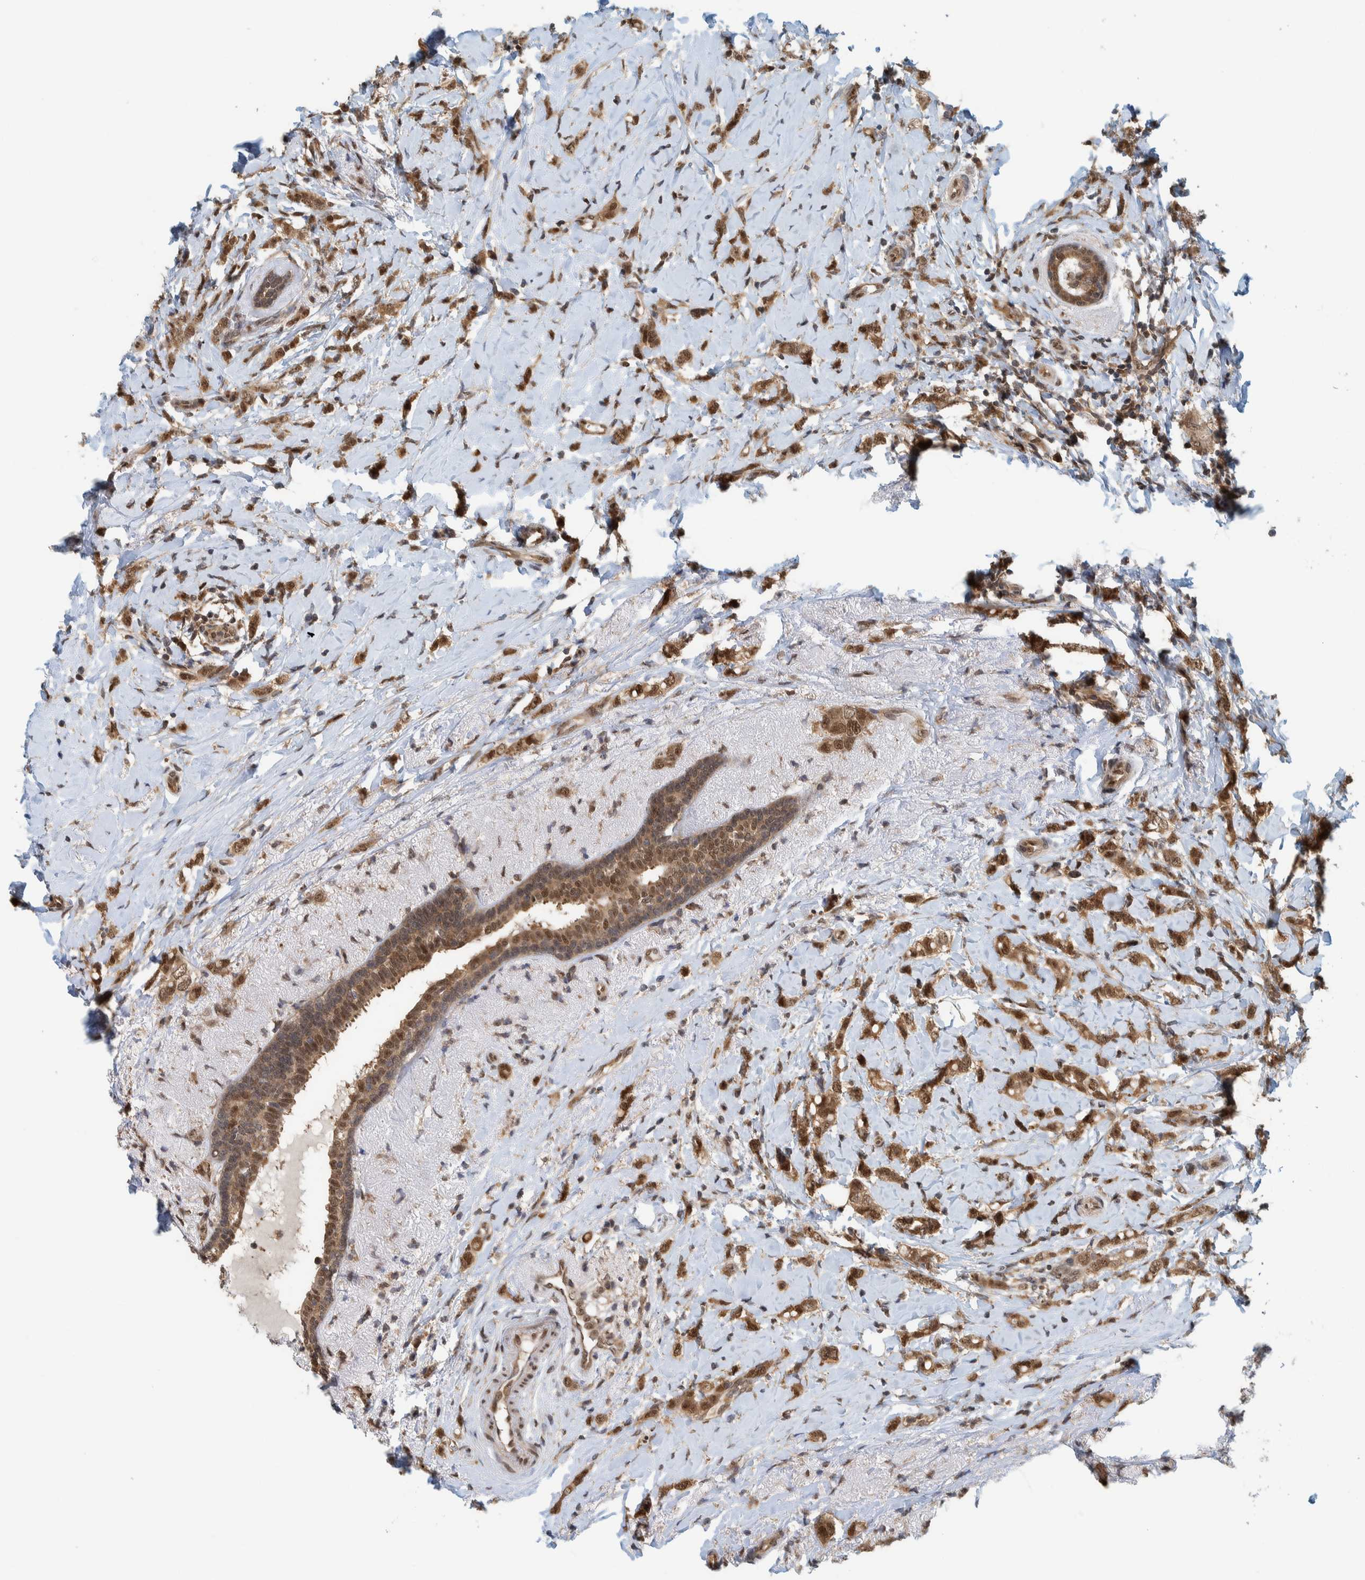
{"staining": {"intensity": "moderate", "quantity": ">75%", "location": "cytoplasmic/membranous,nuclear"}, "tissue": "breast cancer", "cell_type": "Tumor cells", "image_type": "cancer", "snomed": [{"axis": "morphology", "description": "Normal tissue, NOS"}, {"axis": "morphology", "description": "Lobular carcinoma"}, {"axis": "topography", "description": "Breast"}], "caption": "The immunohistochemical stain shows moderate cytoplasmic/membranous and nuclear expression in tumor cells of lobular carcinoma (breast) tissue.", "gene": "COPS3", "patient": {"sex": "female", "age": 47}}